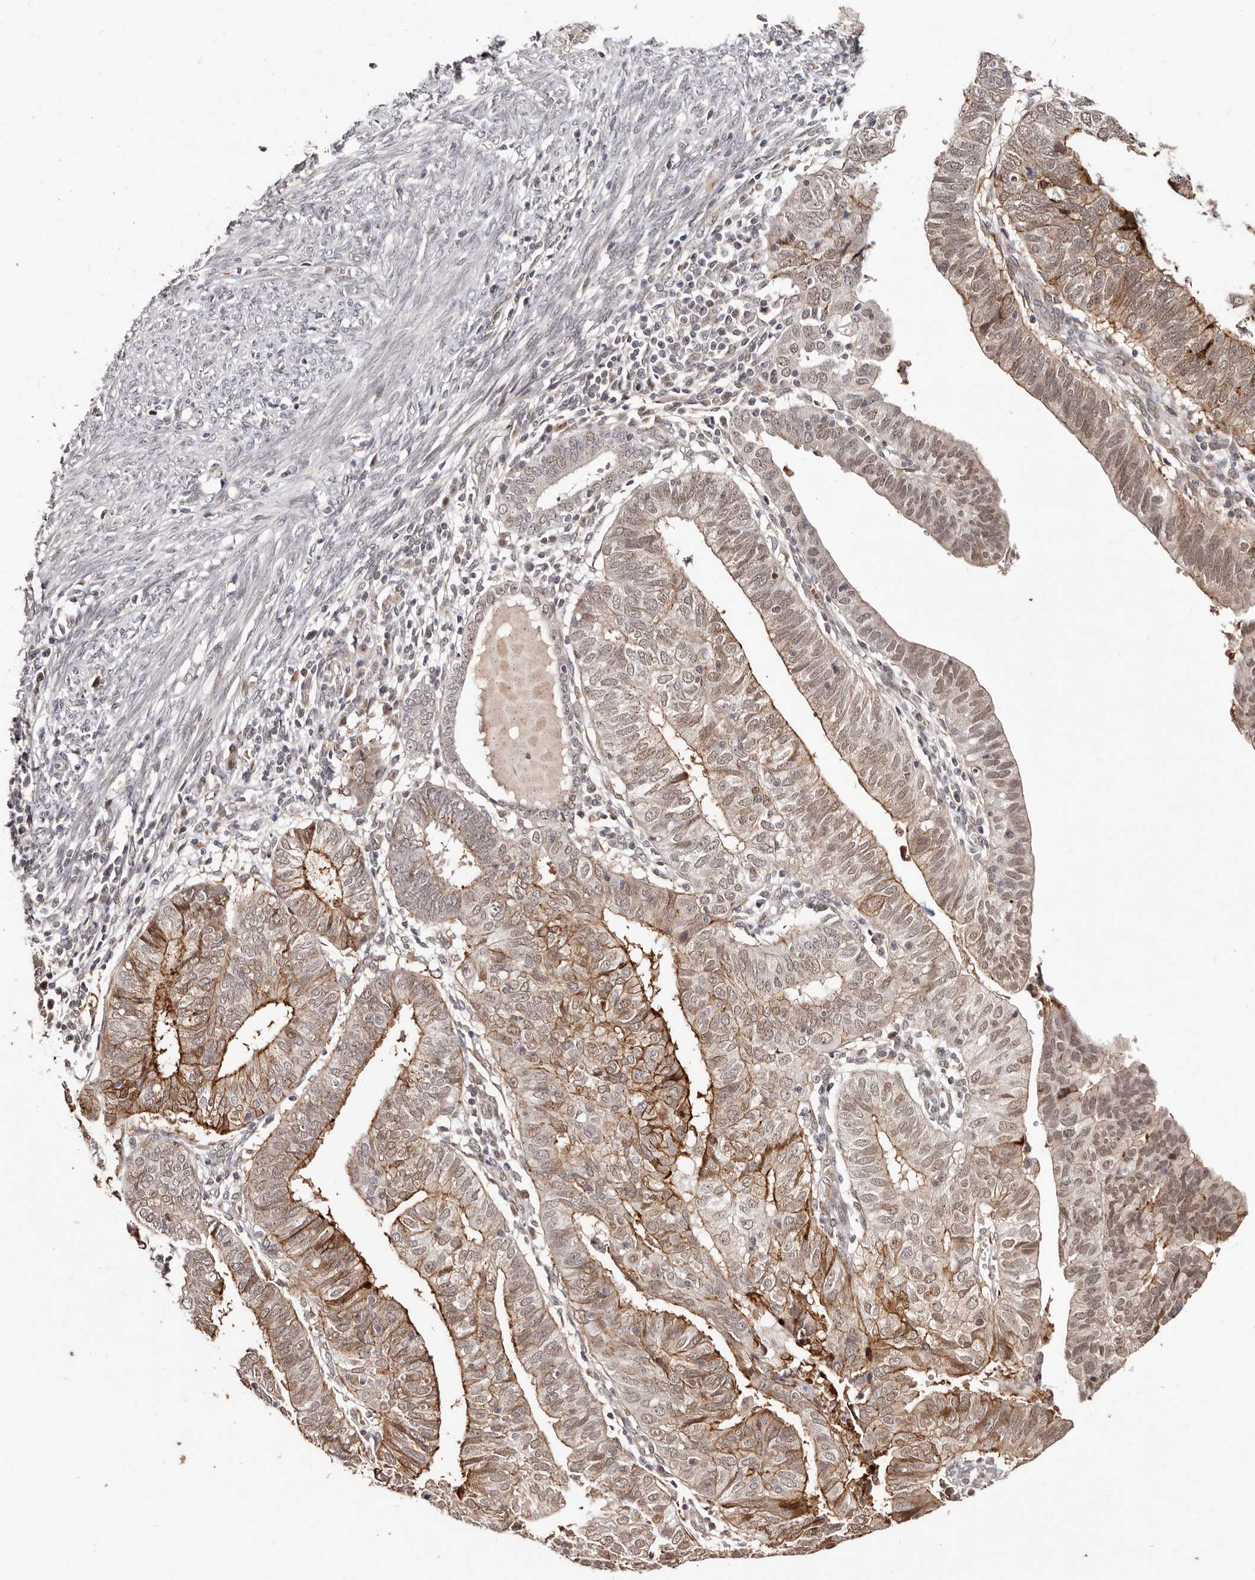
{"staining": {"intensity": "moderate", "quantity": ">75%", "location": "cytoplasmic/membranous,nuclear"}, "tissue": "endometrial cancer", "cell_type": "Tumor cells", "image_type": "cancer", "snomed": [{"axis": "morphology", "description": "Adenocarcinoma, NOS"}, {"axis": "topography", "description": "Uterus"}], "caption": "IHC staining of endometrial cancer (adenocarcinoma), which shows medium levels of moderate cytoplasmic/membranous and nuclear positivity in approximately >75% of tumor cells indicating moderate cytoplasmic/membranous and nuclear protein staining. The staining was performed using DAB (brown) for protein detection and nuclei were counterstained in hematoxylin (blue).", "gene": "SRCAP", "patient": {"sex": "female", "age": 77}}